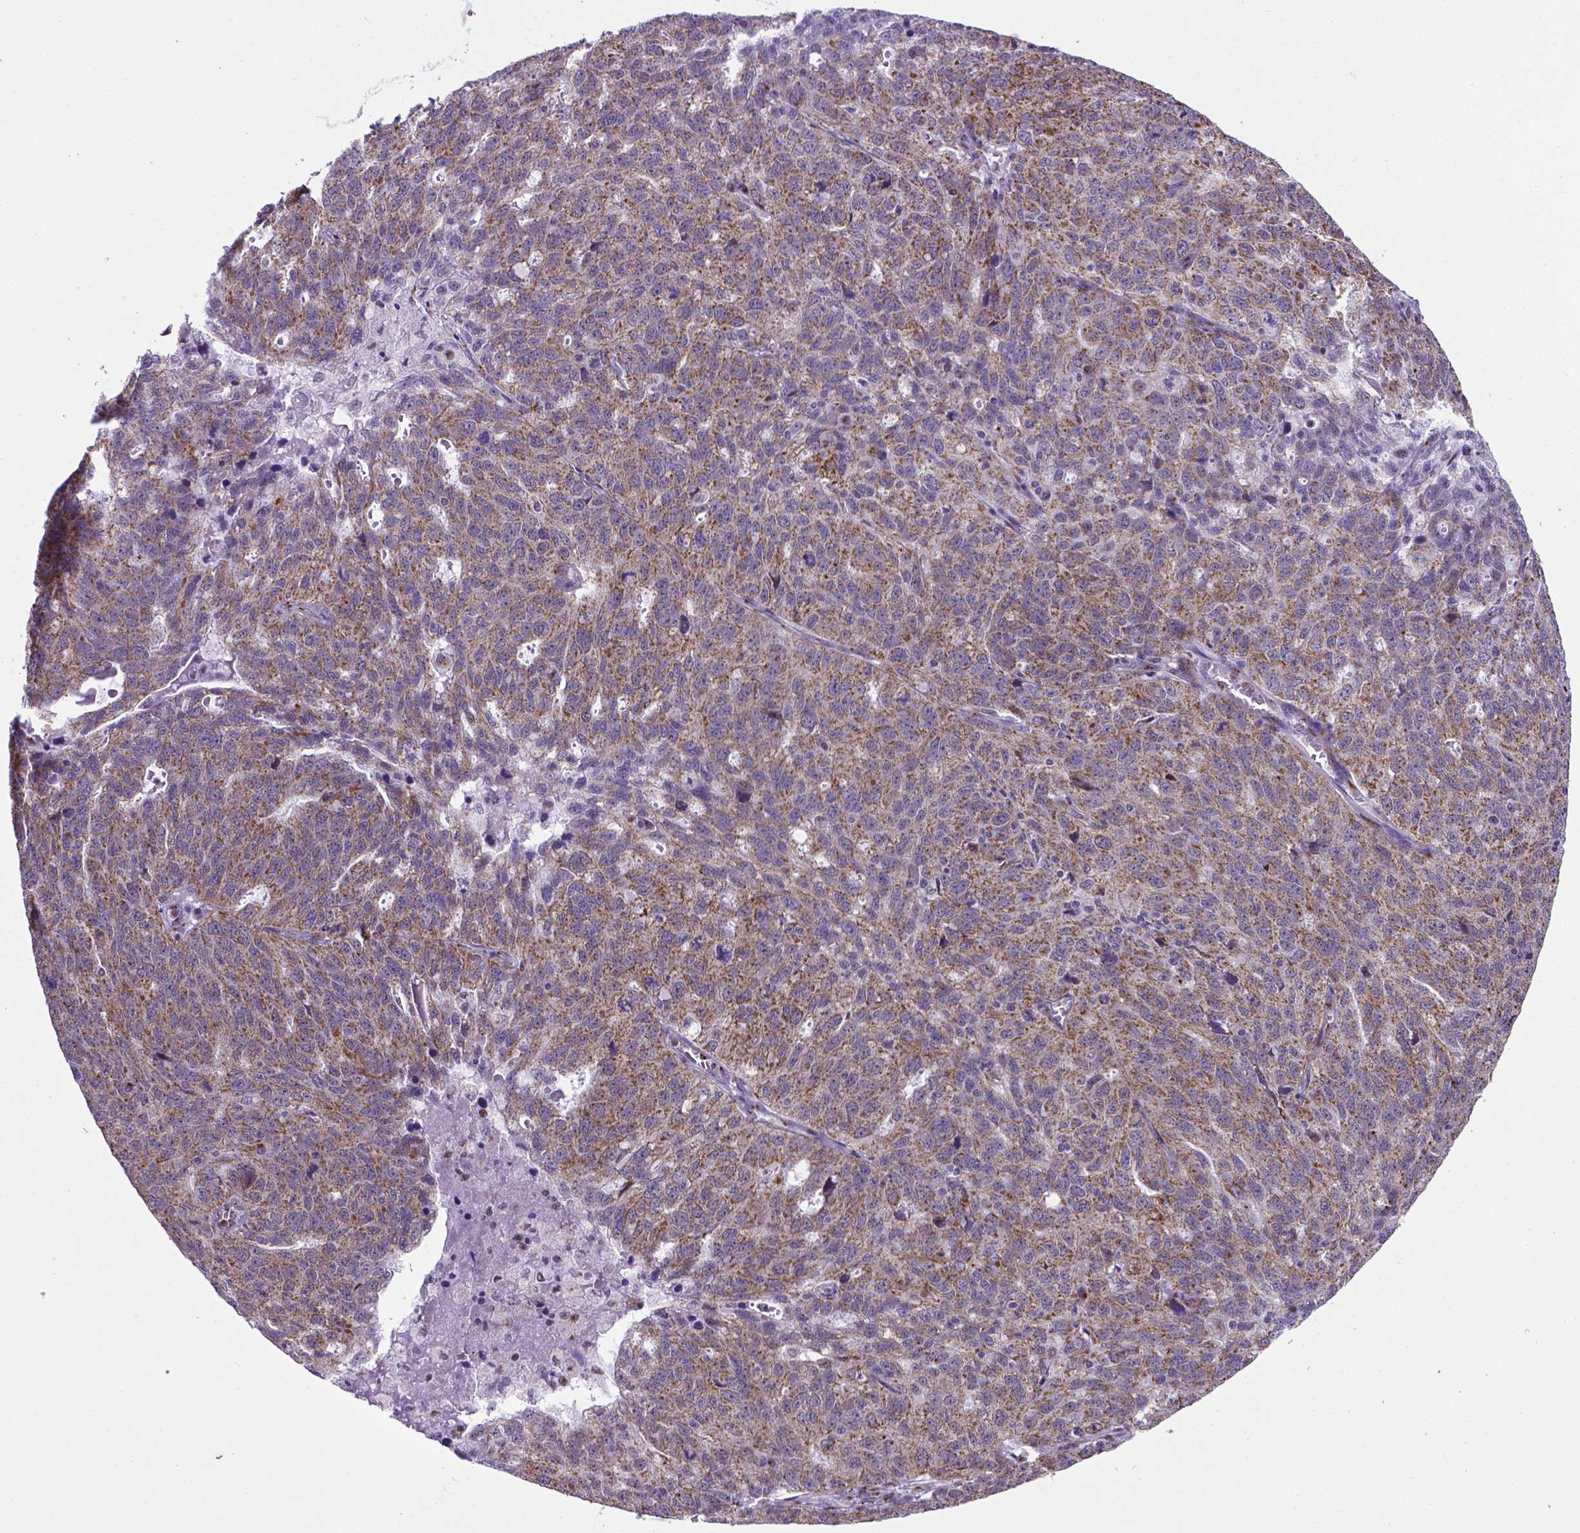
{"staining": {"intensity": "moderate", "quantity": ">75%", "location": "cytoplasmic/membranous"}, "tissue": "ovarian cancer", "cell_type": "Tumor cells", "image_type": "cancer", "snomed": [{"axis": "morphology", "description": "Cystadenocarcinoma, serous, NOS"}, {"axis": "topography", "description": "Ovary"}], "caption": "Ovarian cancer (serous cystadenocarcinoma) stained with a brown dye displays moderate cytoplasmic/membranous positive expression in approximately >75% of tumor cells.", "gene": "MRPL10", "patient": {"sex": "female", "age": 71}}